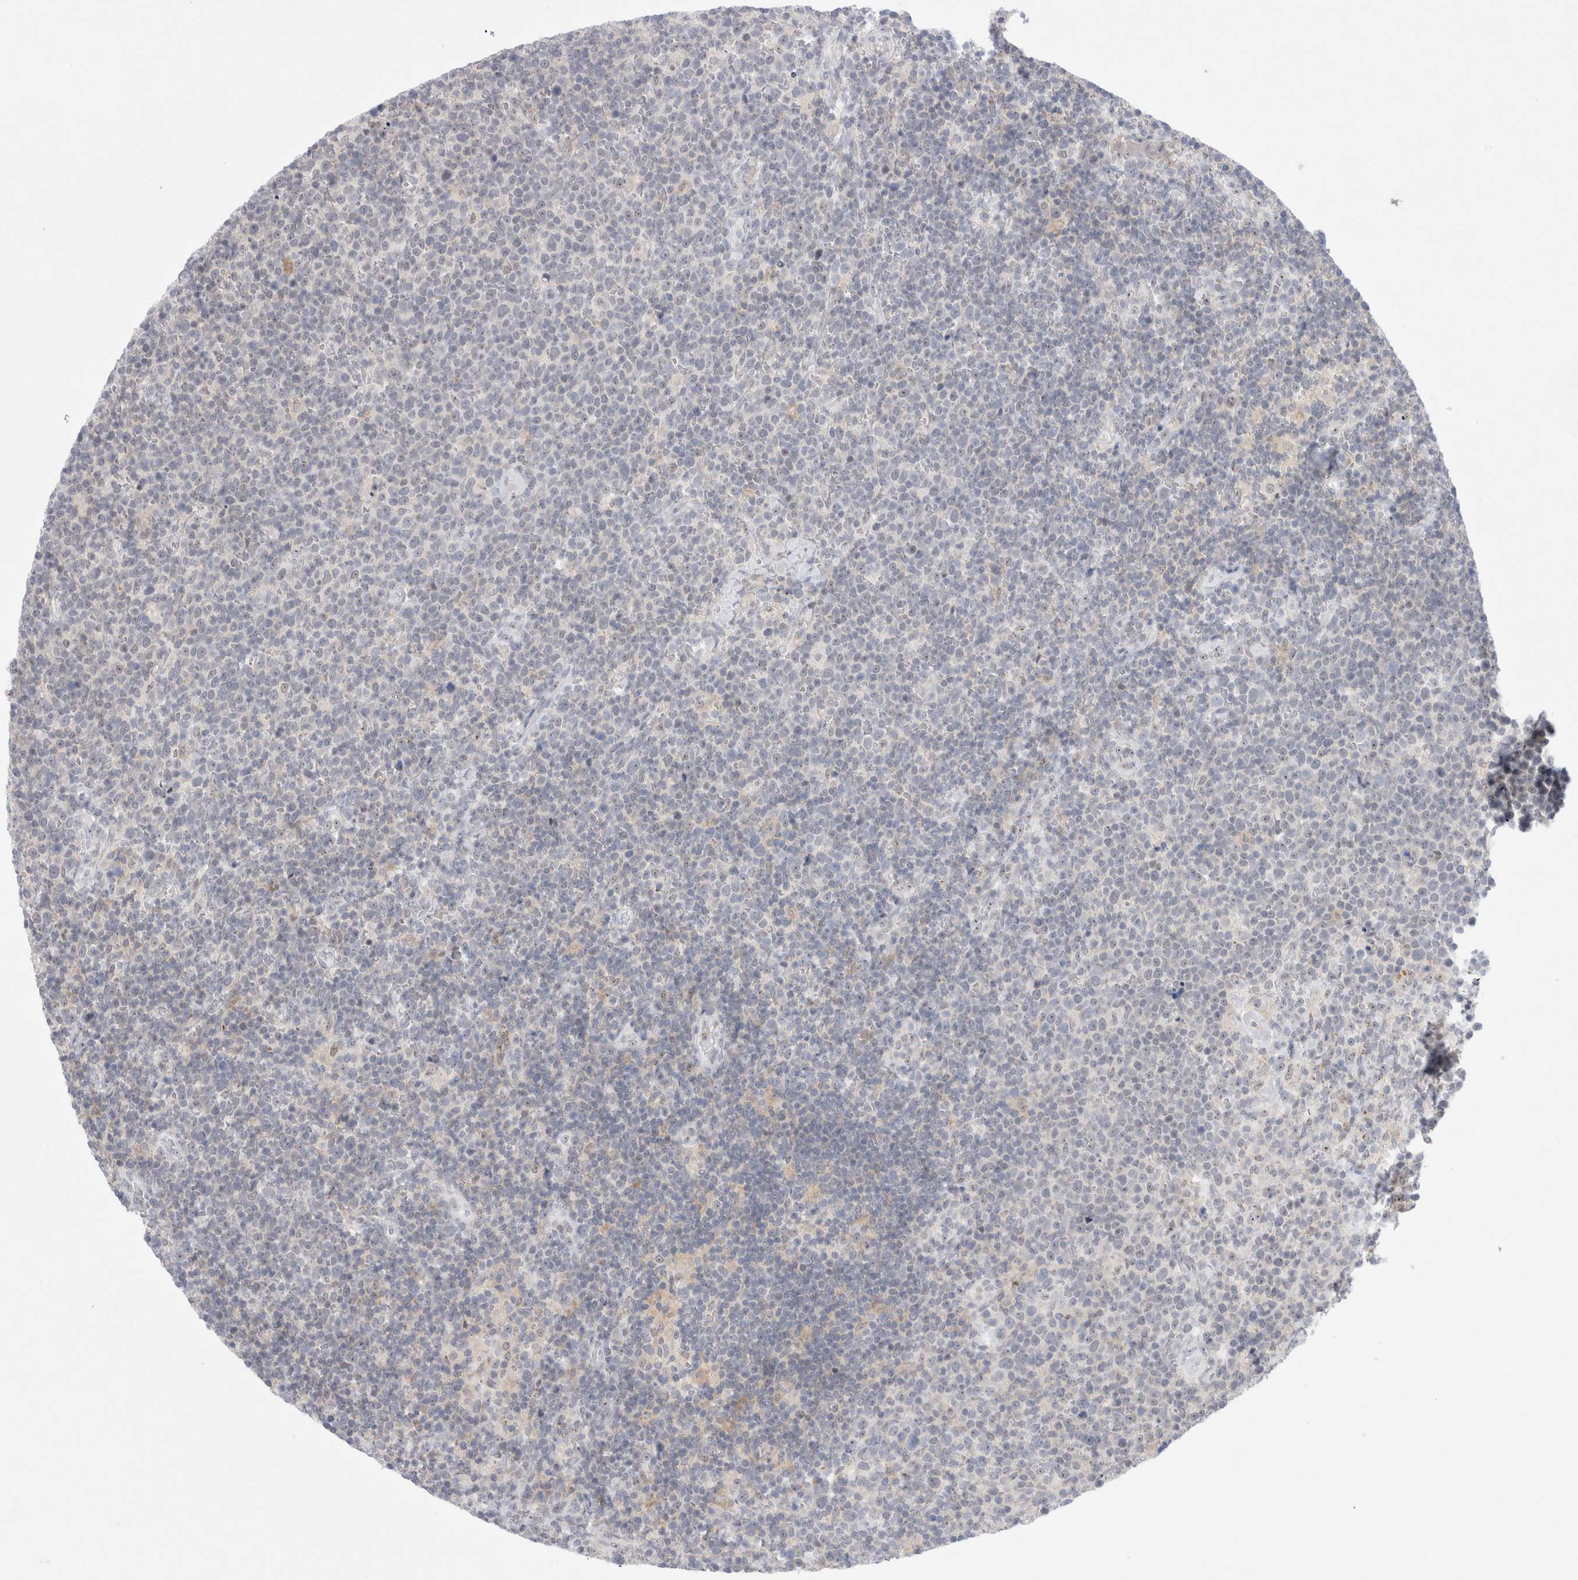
{"staining": {"intensity": "weak", "quantity": "25%-75%", "location": "nuclear"}, "tissue": "lymphoma", "cell_type": "Tumor cells", "image_type": "cancer", "snomed": [{"axis": "morphology", "description": "Malignant lymphoma, non-Hodgkin's type, High grade"}, {"axis": "topography", "description": "Lymph node"}], "caption": "Weak nuclear protein staining is identified in approximately 25%-75% of tumor cells in lymphoma.", "gene": "CERS5", "patient": {"sex": "male", "age": 61}}